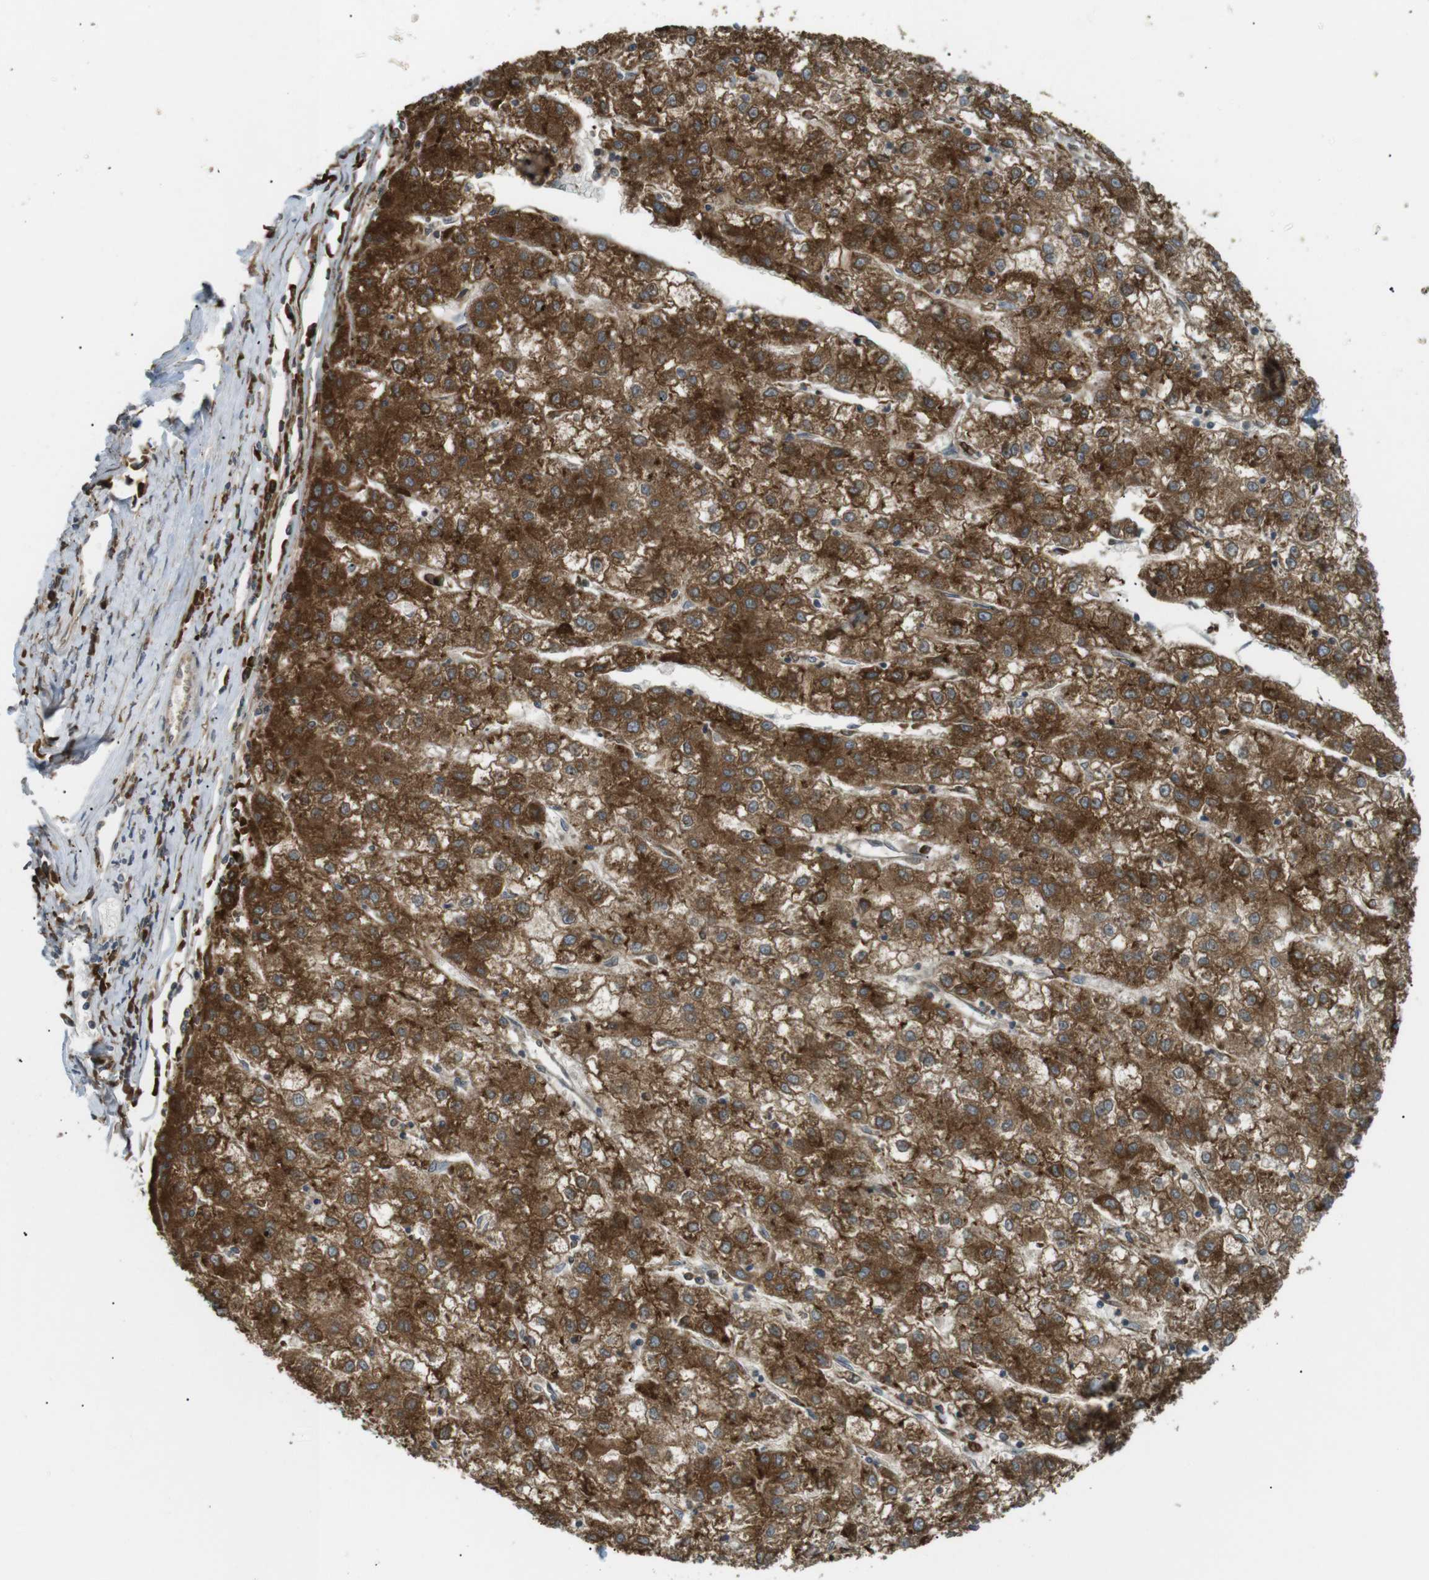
{"staining": {"intensity": "strong", "quantity": ">75%", "location": "cytoplasmic/membranous"}, "tissue": "liver cancer", "cell_type": "Tumor cells", "image_type": "cancer", "snomed": [{"axis": "morphology", "description": "Carcinoma, Hepatocellular, NOS"}, {"axis": "topography", "description": "Liver"}], "caption": "Protein expression analysis of liver hepatocellular carcinoma demonstrates strong cytoplasmic/membranous staining in approximately >75% of tumor cells.", "gene": "TMED4", "patient": {"sex": "male", "age": 72}}